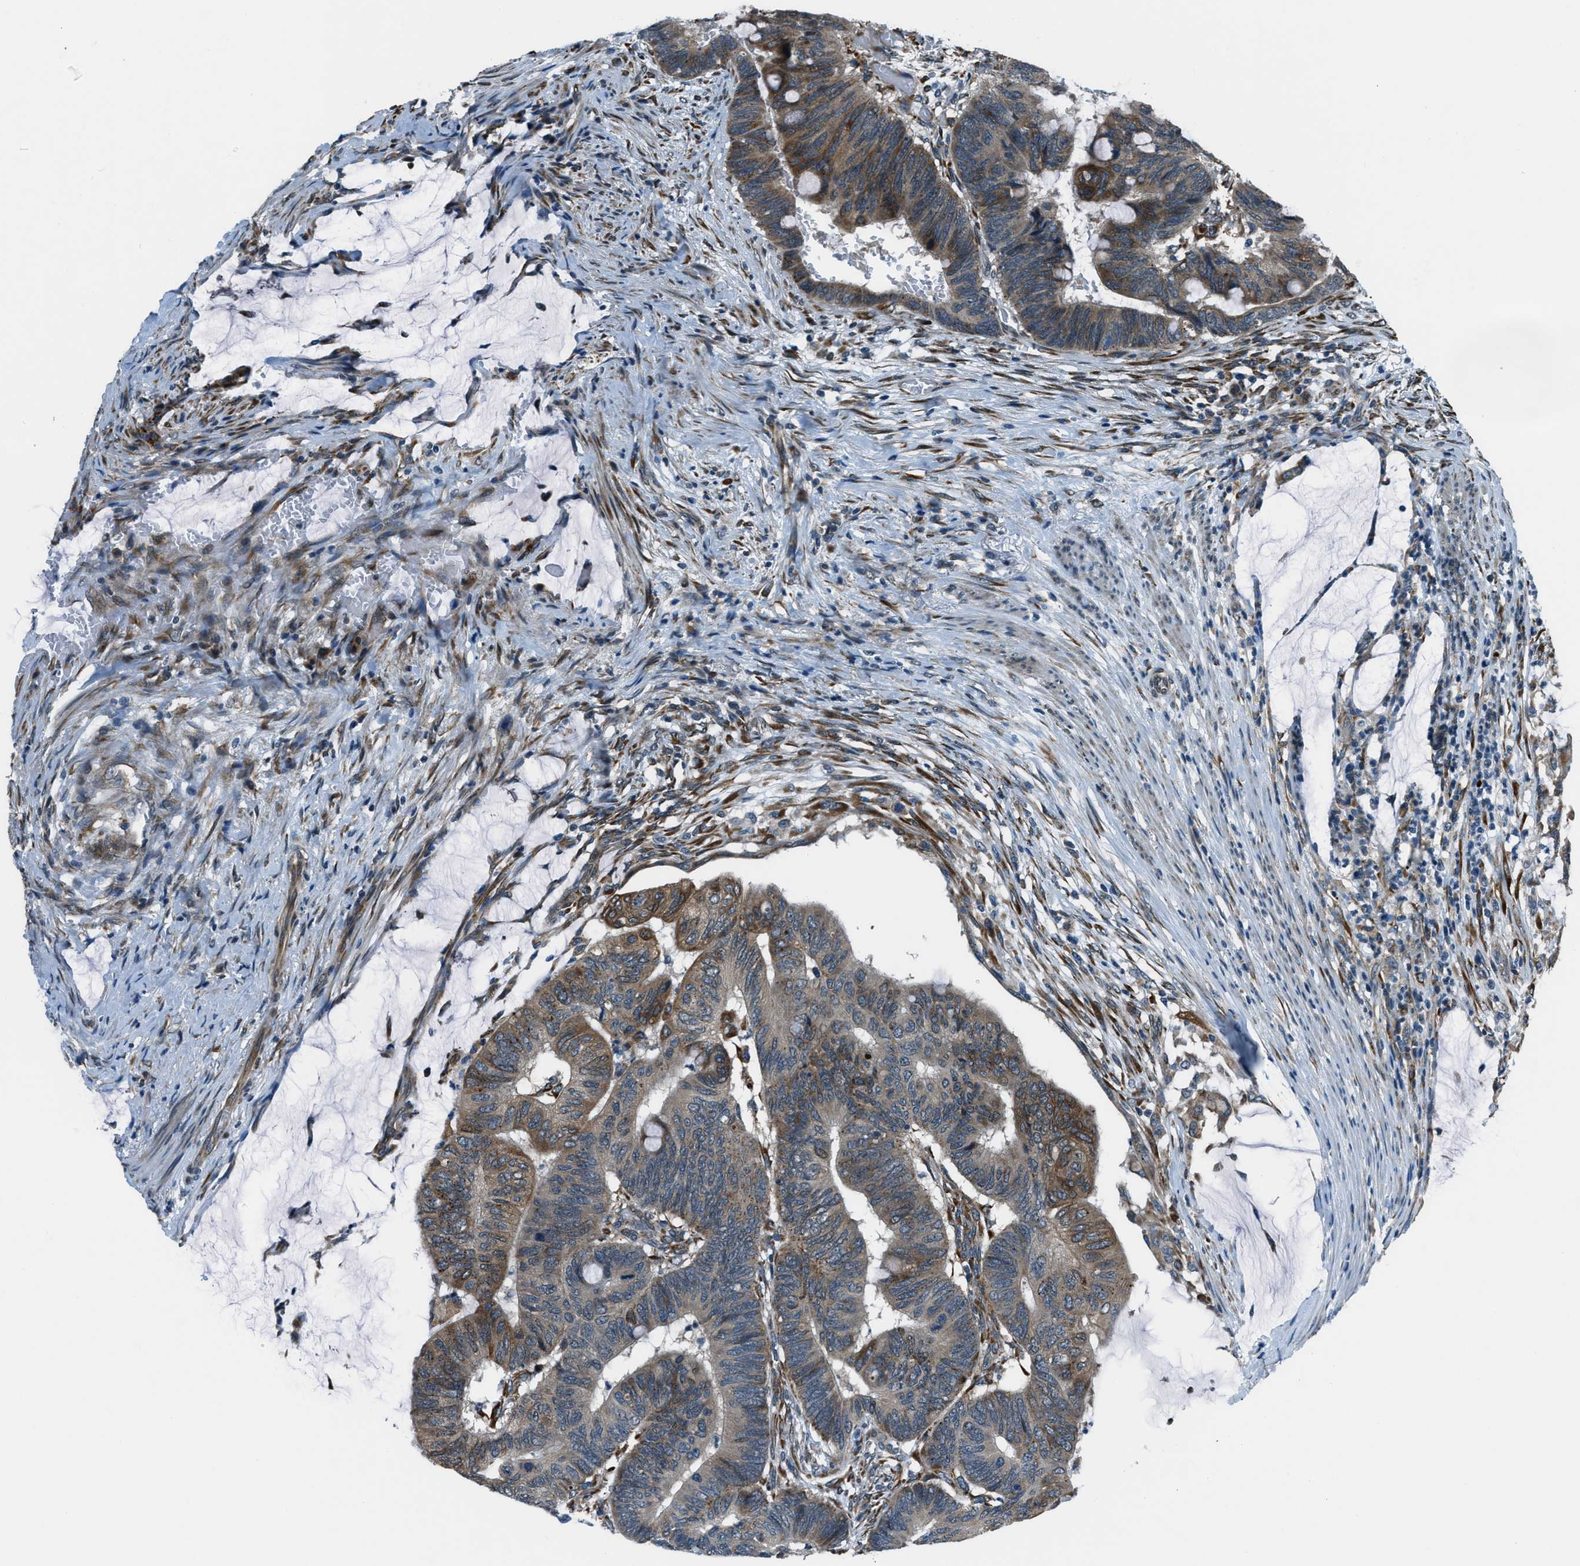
{"staining": {"intensity": "strong", "quantity": "25%-75%", "location": "cytoplasmic/membranous"}, "tissue": "colorectal cancer", "cell_type": "Tumor cells", "image_type": "cancer", "snomed": [{"axis": "morphology", "description": "Normal tissue, NOS"}, {"axis": "morphology", "description": "Adenocarcinoma, NOS"}, {"axis": "topography", "description": "Rectum"}], "caption": "Strong cytoplasmic/membranous expression is seen in about 25%-75% of tumor cells in adenocarcinoma (colorectal). (DAB (3,3'-diaminobenzidine) = brown stain, brightfield microscopy at high magnification).", "gene": "GINM1", "patient": {"sex": "male", "age": 92}}